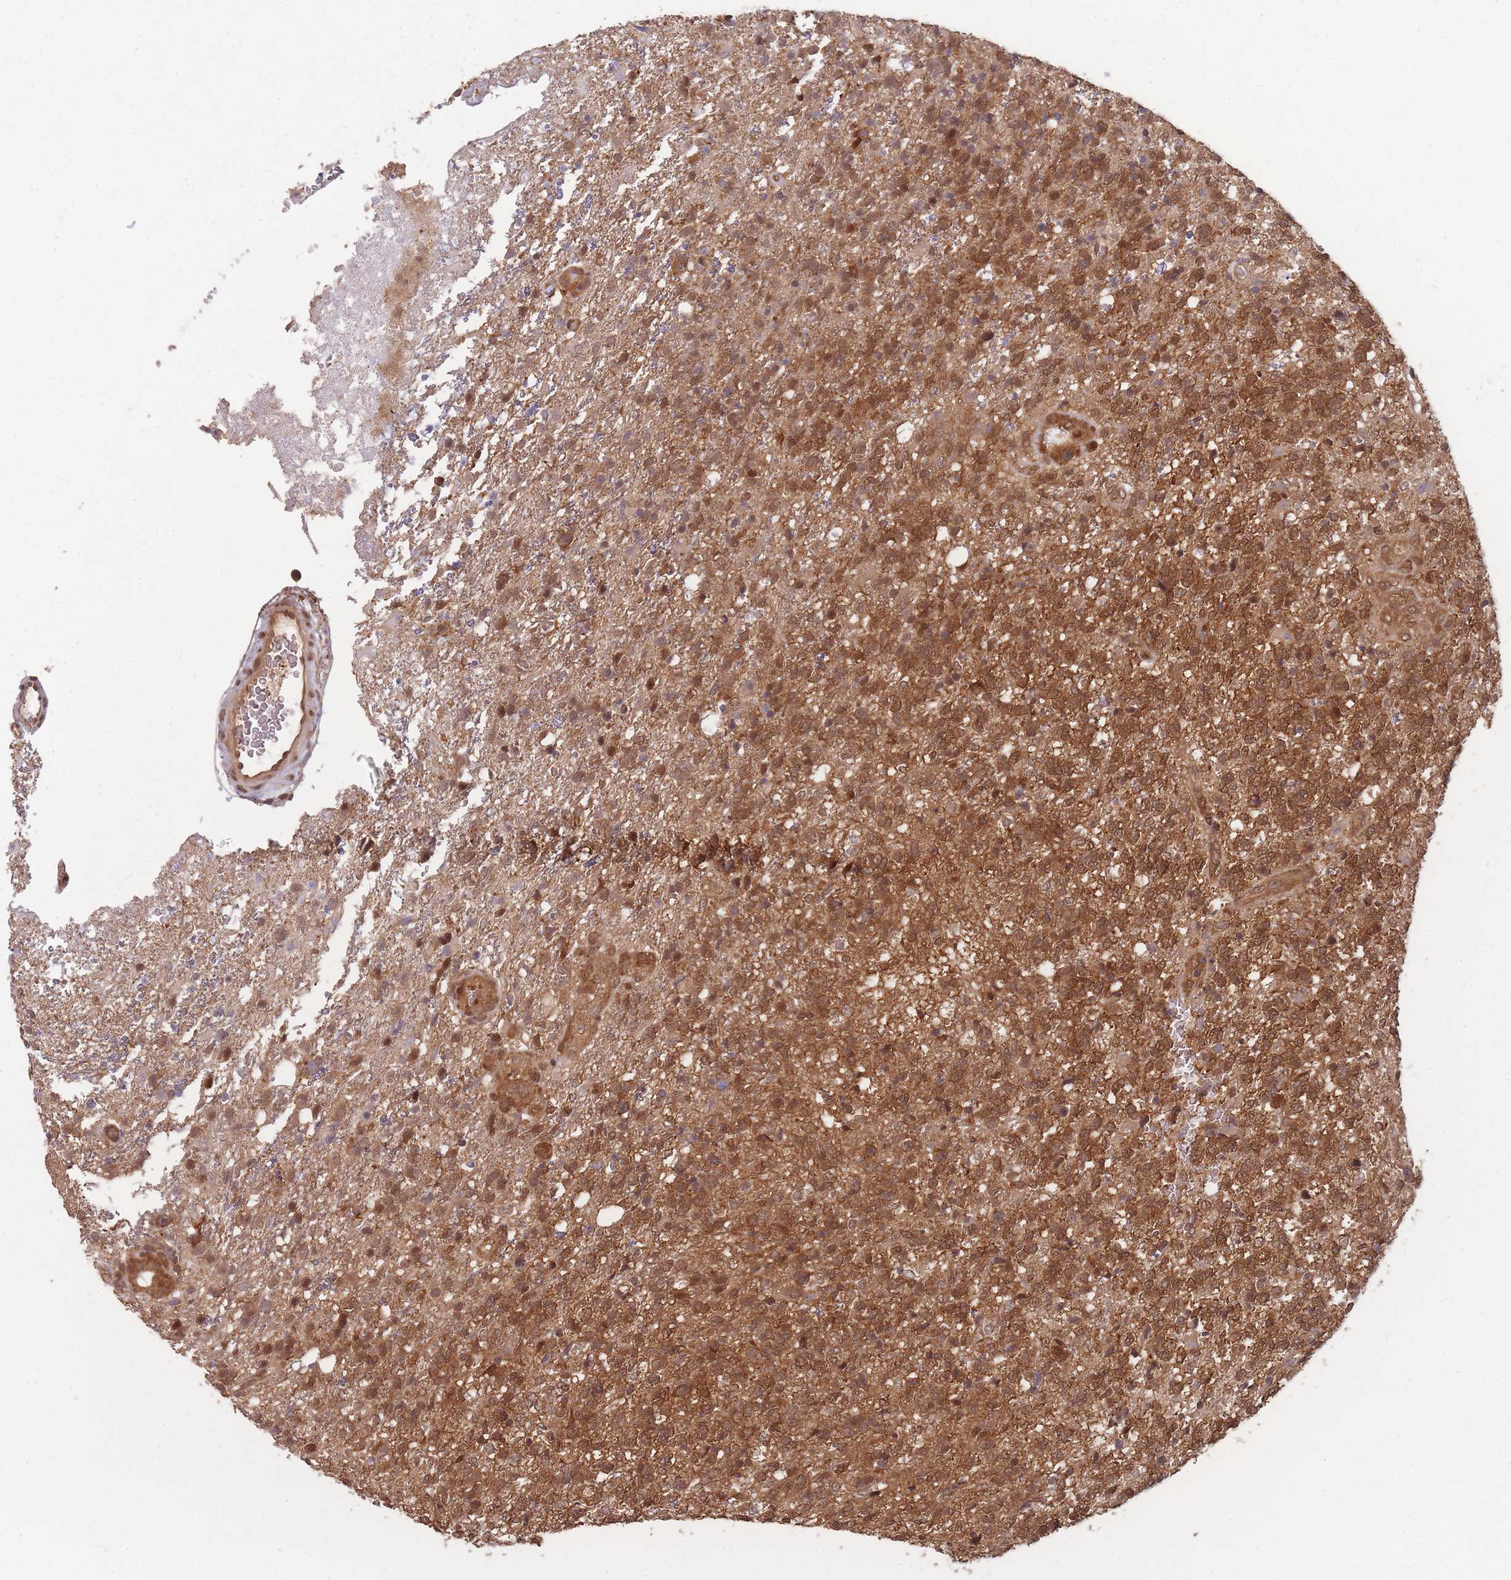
{"staining": {"intensity": "strong", "quantity": ">75%", "location": "cytoplasmic/membranous"}, "tissue": "glioma", "cell_type": "Tumor cells", "image_type": "cancer", "snomed": [{"axis": "morphology", "description": "Glioma, malignant, High grade"}, {"axis": "topography", "description": "Brain"}], "caption": "Glioma stained with a brown dye displays strong cytoplasmic/membranous positive expression in approximately >75% of tumor cells.", "gene": "PPP6R3", "patient": {"sex": "male", "age": 56}}